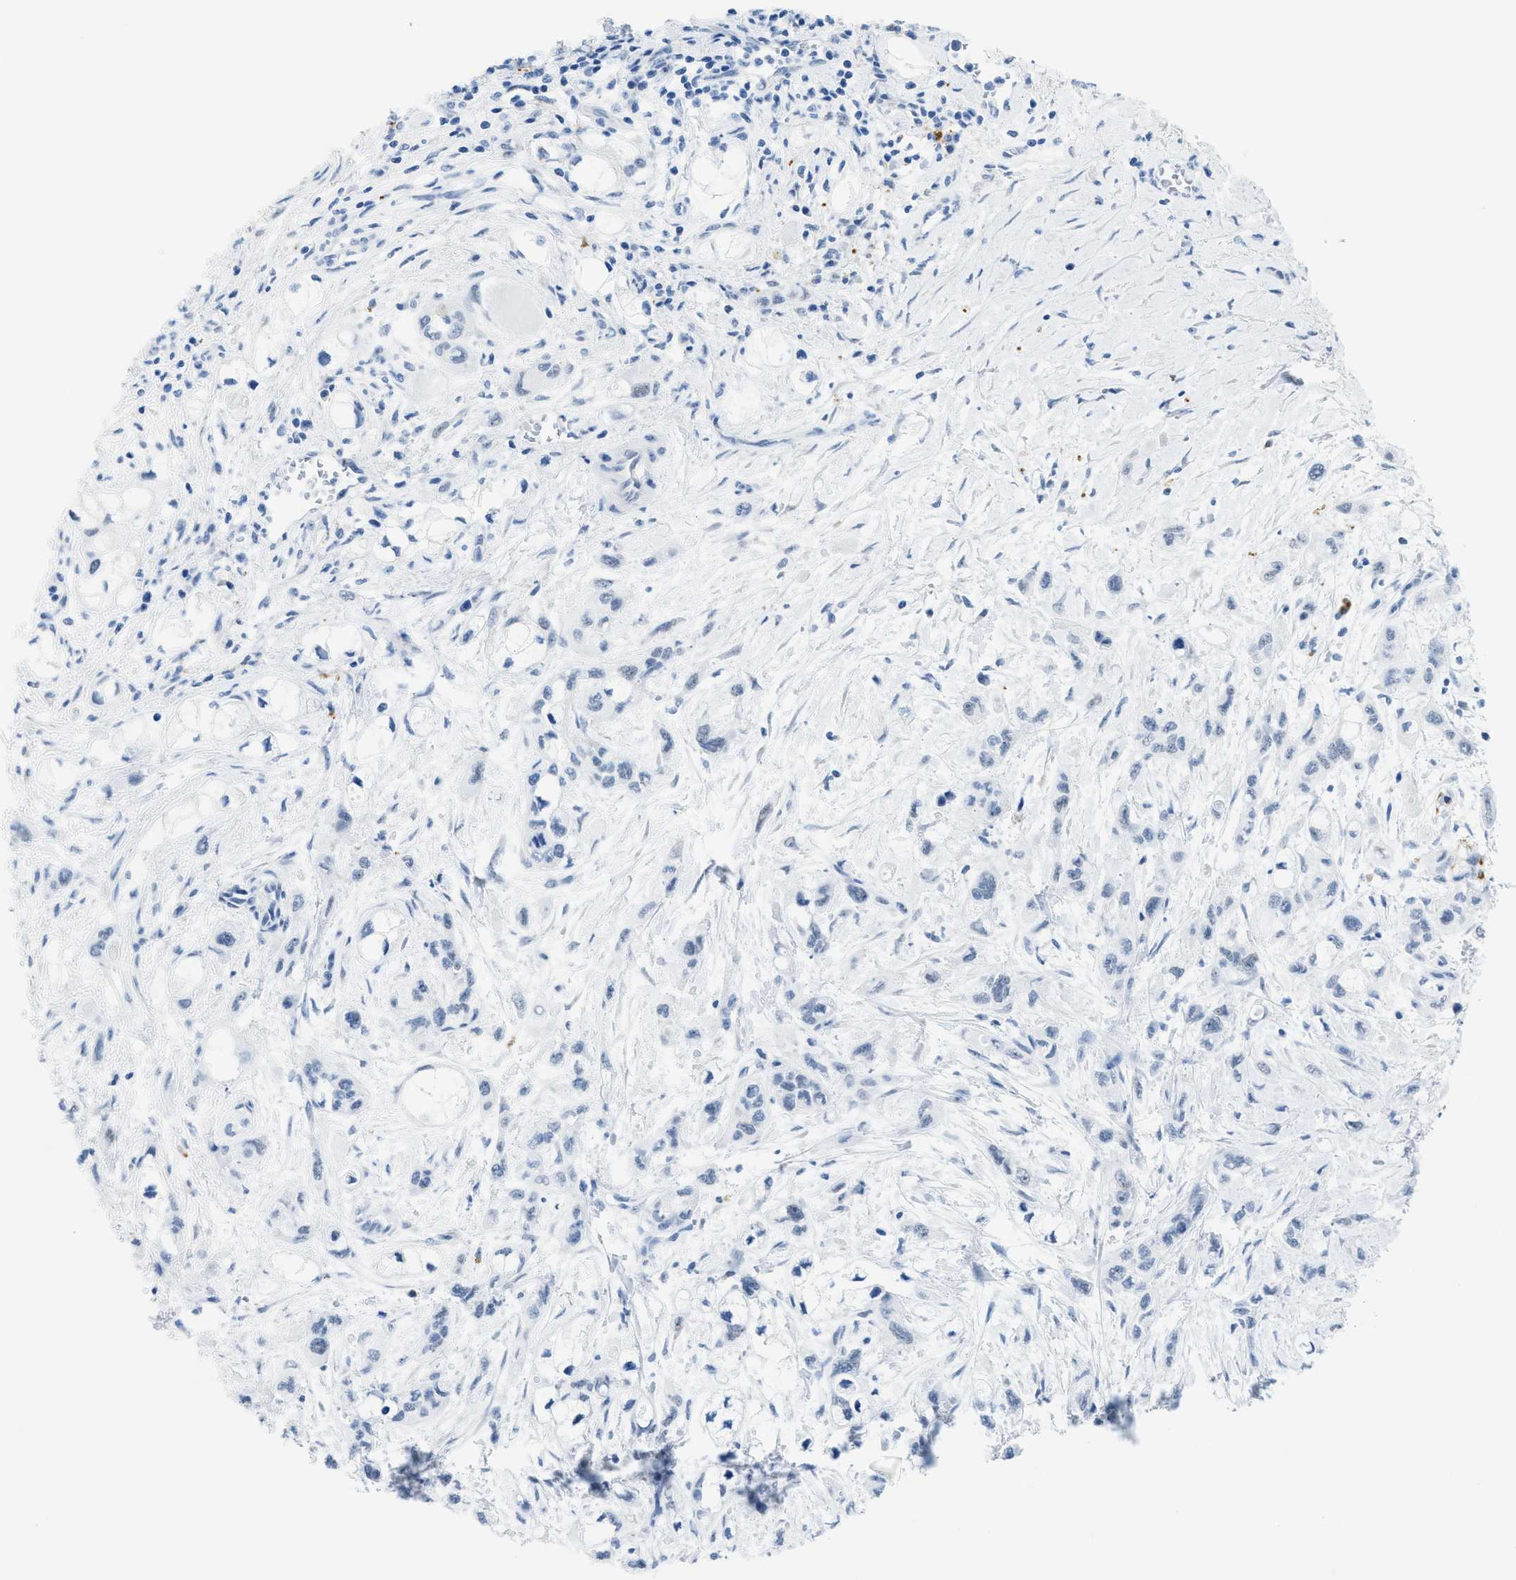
{"staining": {"intensity": "negative", "quantity": "none", "location": "none"}, "tissue": "pancreatic cancer", "cell_type": "Tumor cells", "image_type": "cancer", "snomed": [{"axis": "morphology", "description": "Adenocarcinoma, NOS"}, {"axis": "topography", "description": "Pancreas"}], "caption": "A high-resolution micrograph shows immunohistochemistry (IHC) staining of pancreatic adenocarcinoma, which demonstrates no significant positivity in tumor cells.", "gene": "WDR4", "patient": {"sex": "male", "age": 74}}